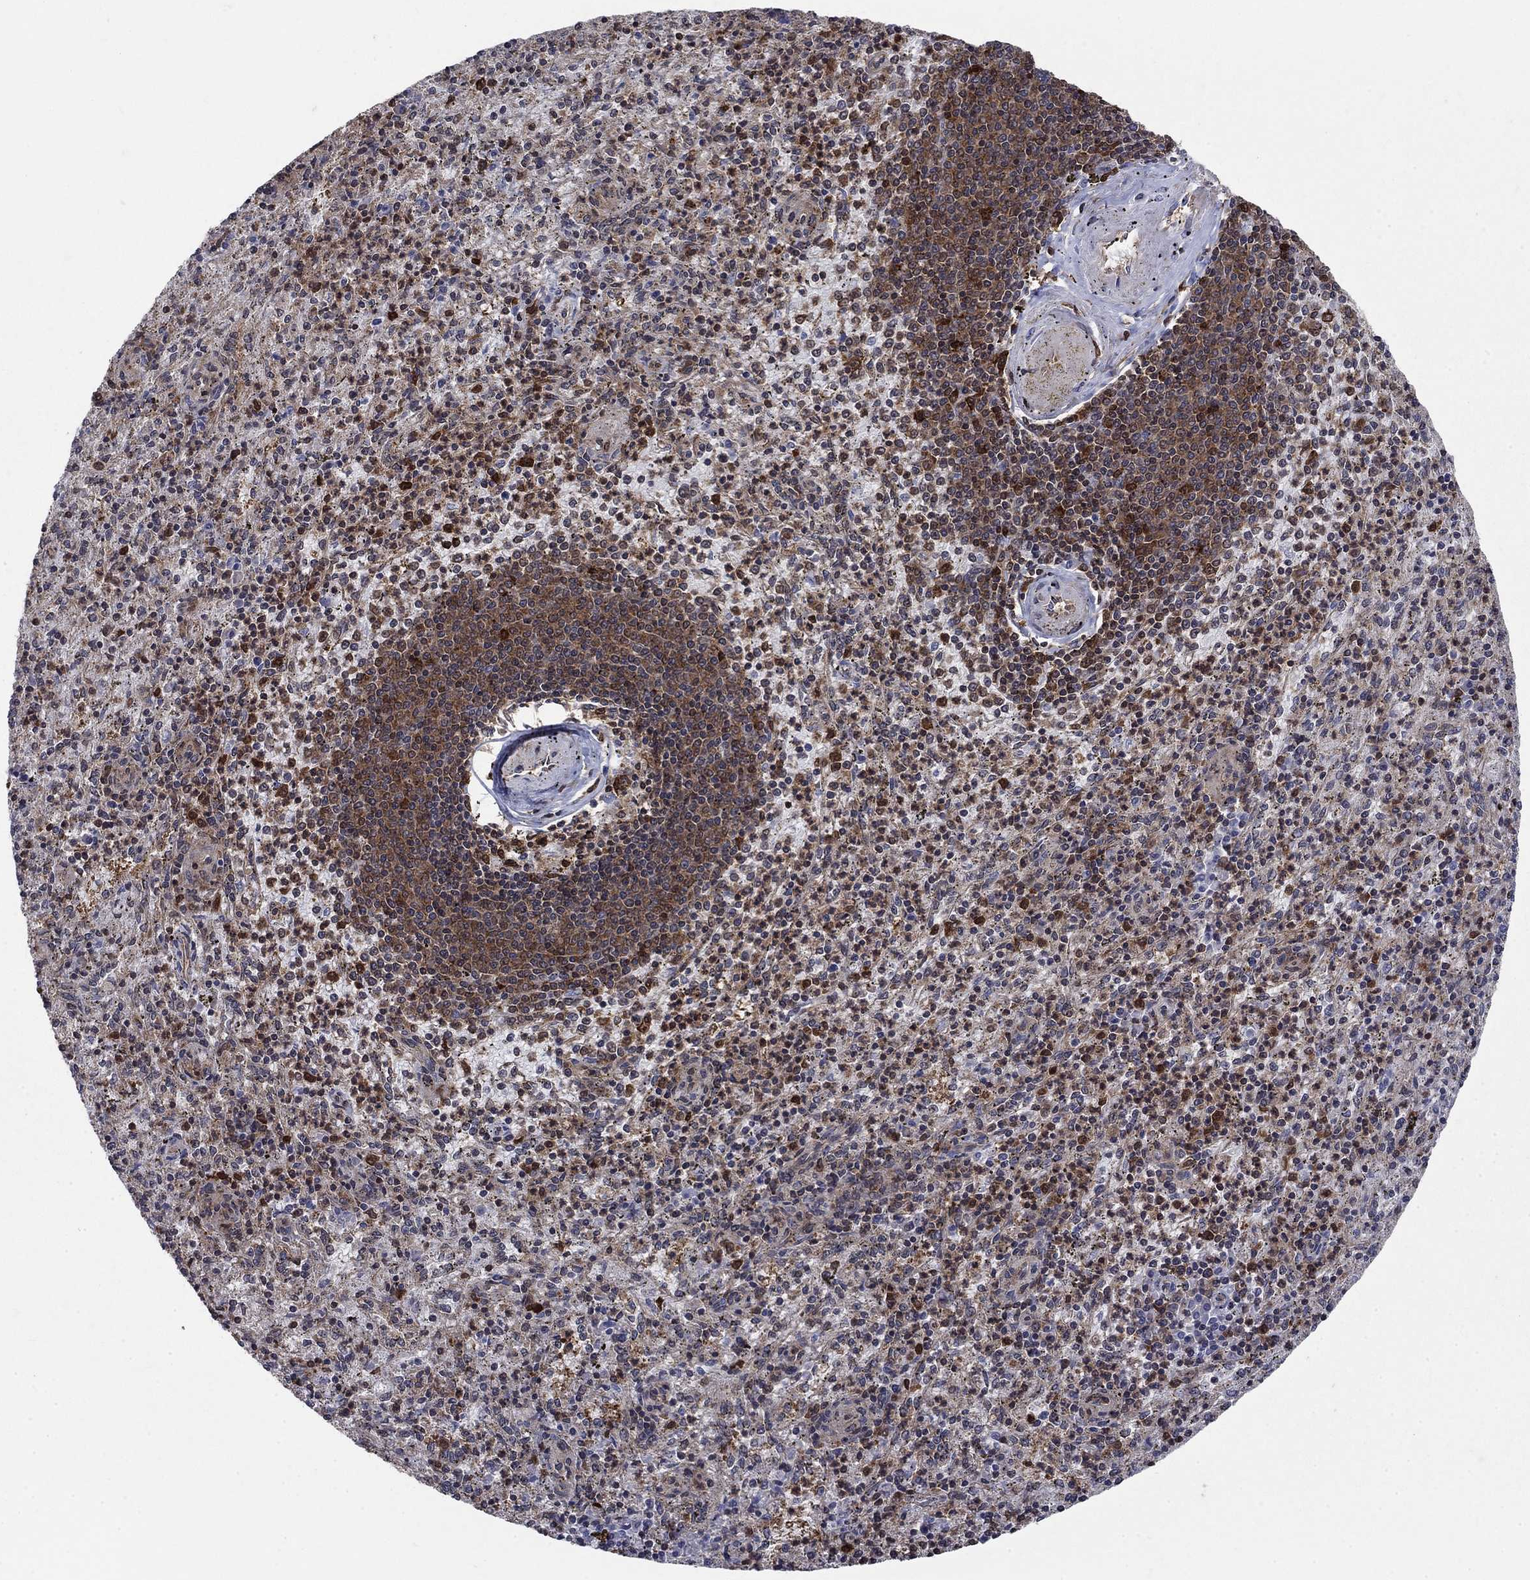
{"staining": {"intensity": "moderate", "quantity": "25%-75%", "location": "cytoplasmic/membranous"}, "tissue": "spleen", "cell_type": "Cells in red pulp", "image_type": "normal", "snomed": [{"axis": "morphology", "description": "Normal tissue, NOS"}, {"axis": "topography", "description": "Spleen"}], "caption": "Protein expression analysis of unremarkable human spleen reveals moderate cytoplasmic/membranous positivity in about 25%-75% of cells in red pulp.", "gene": "CACYBP", "patient": {"sex": "male", "age": 60}}